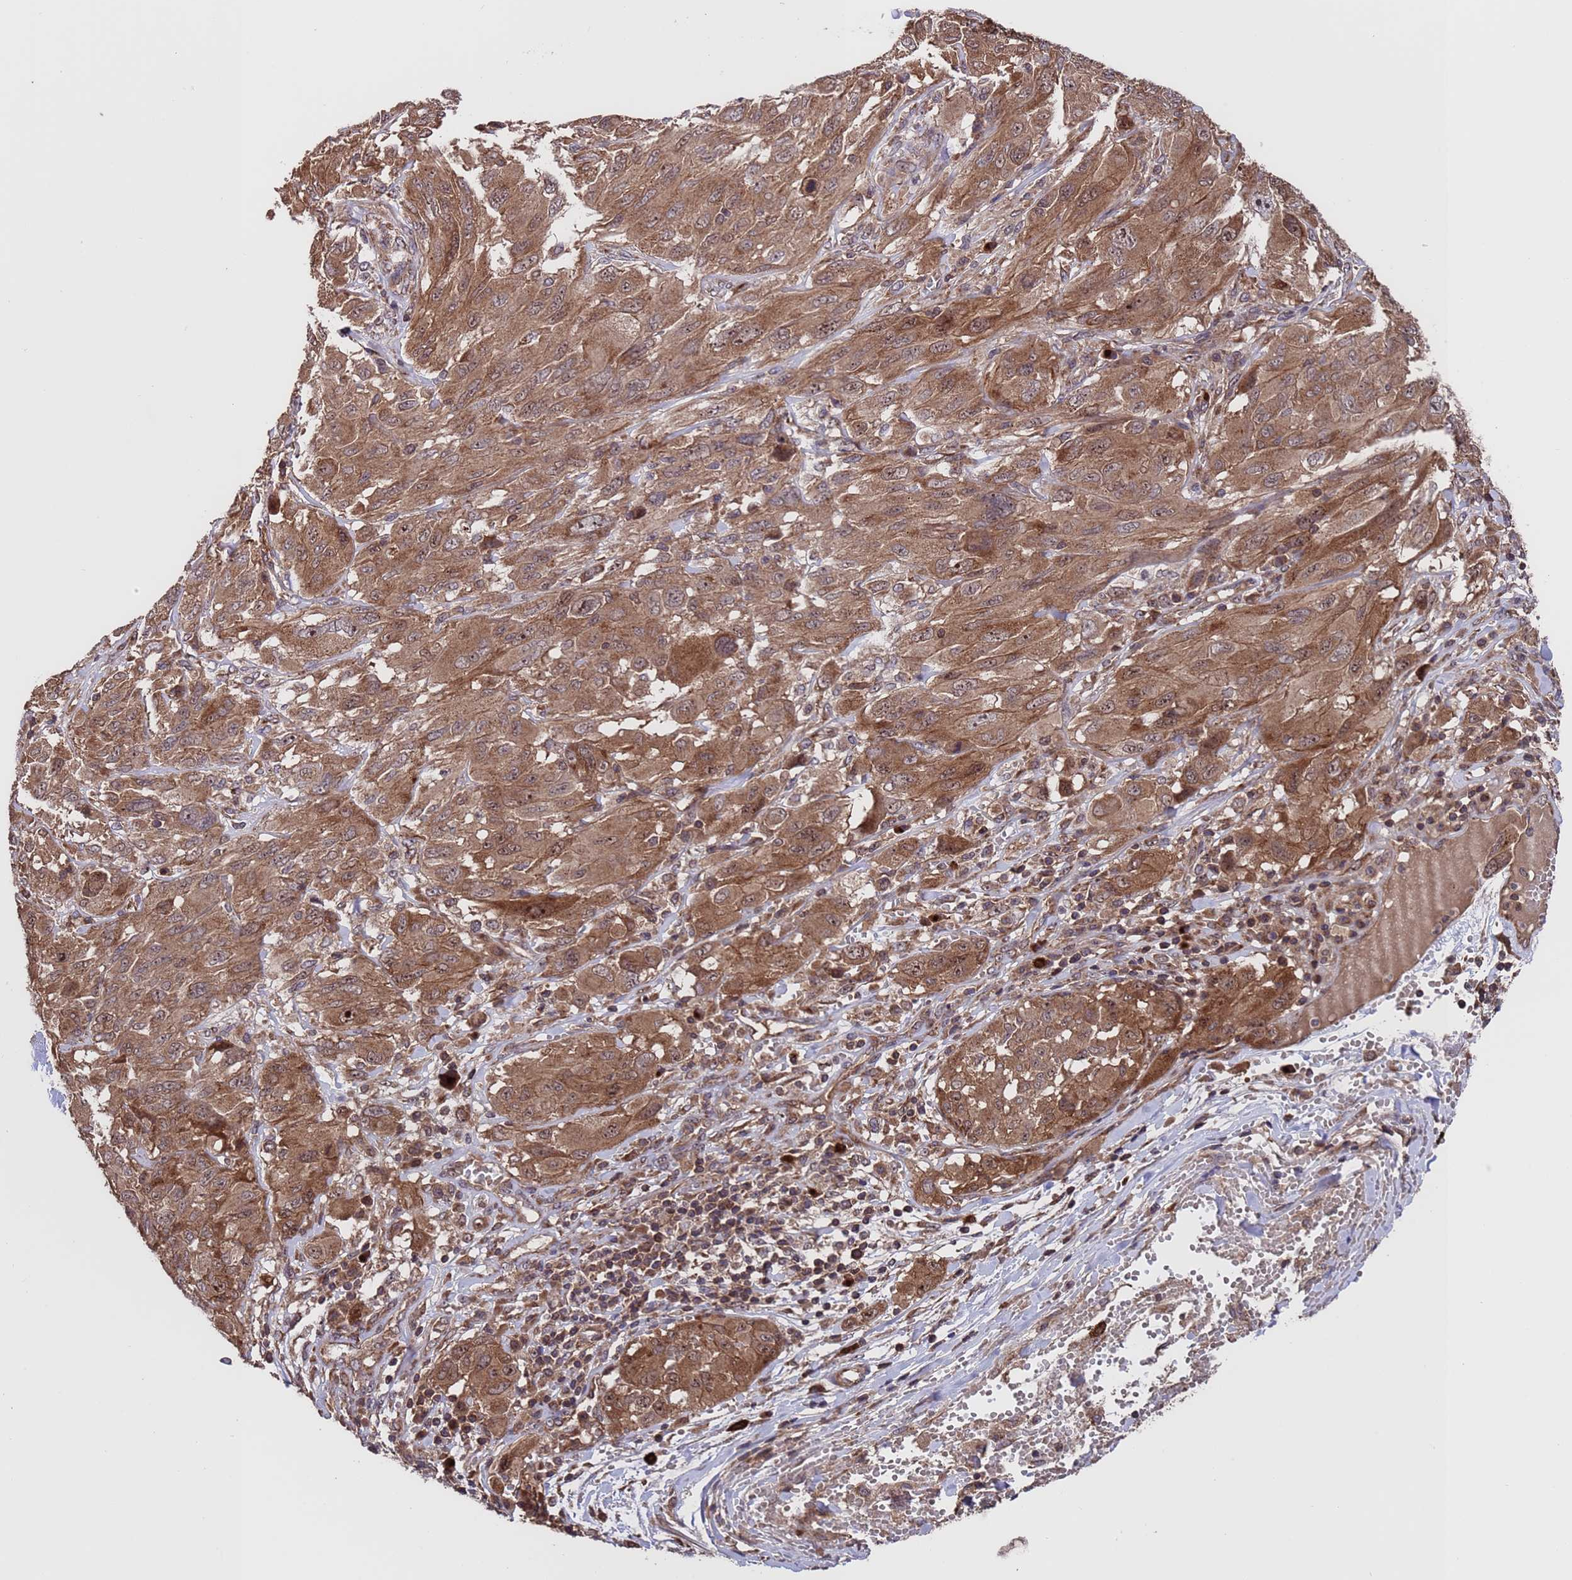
{"staining": {"intensity": "moderate", "quantity": ">75%", "location": "cytoplasmic/membranous,nuclear"}, "tissue": "melanoma", "cell_type": "Tumor cells", "image_type": "cancer", "snomed": [{"axis": "morphology", "description": "Malignant melanoma, NOS"}, {"axis": "topography", "description": "Skin"}], "caption": "This is a photomicrograph of IHC staining of melanoma, which shows moderate expression in the cytoplasmic/membranous and nuclear of tumor cells.", "gene": "TSR3", "patient": {"sex": "female", "age": 91}}